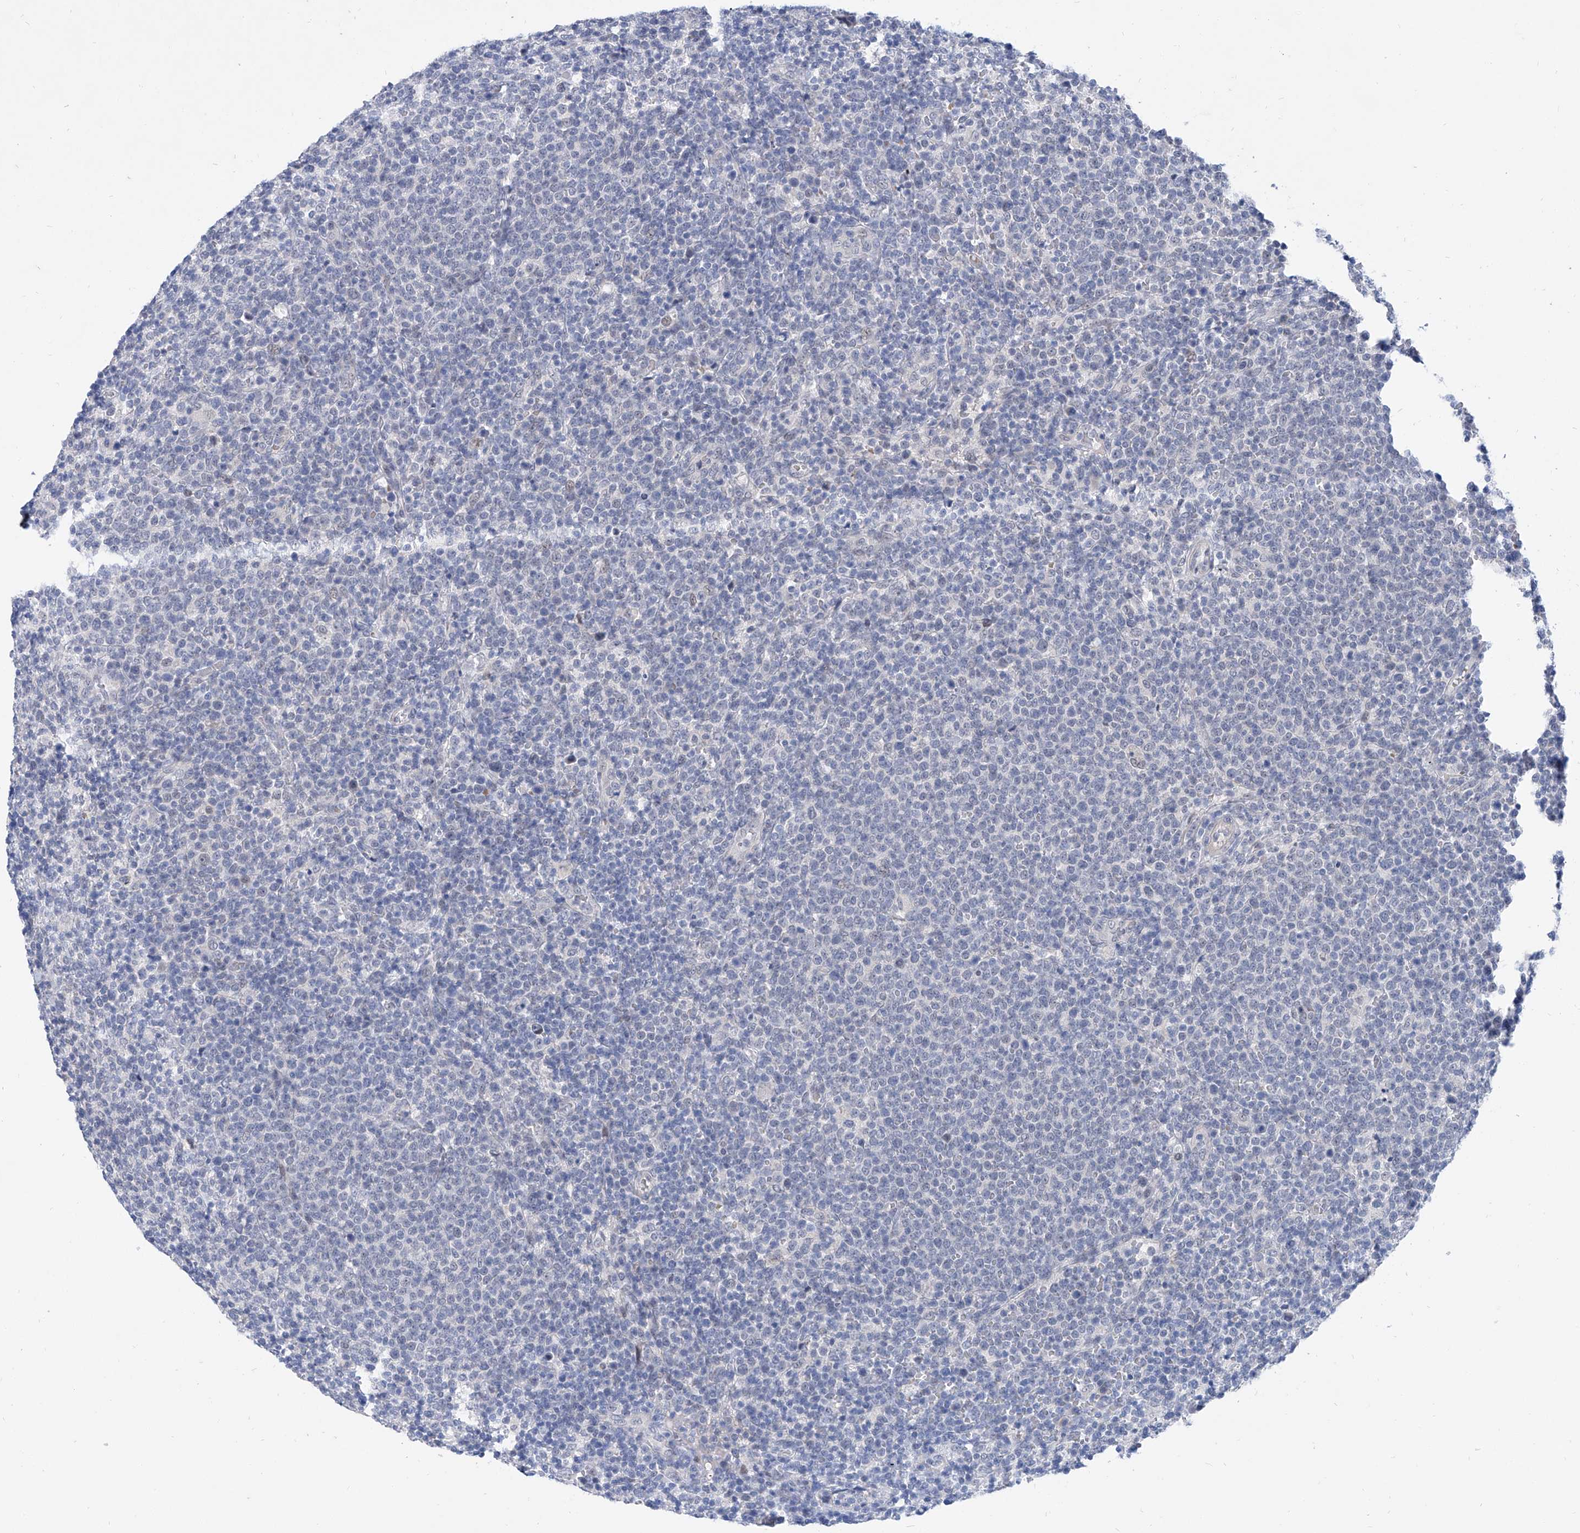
{"staining": {"intensity": "negative", "quantity": "none", "location": "none"}, "tissue": "lymphoma", "cell_type": "Tumor cells", "image_type": "cancer", "snomed": [{"axis": "morphology", "description": "Malignant lymphoma, non-Hodgkin's type, High grade"}, {"axis": "topography", "description": "Lymph node"}], "caption": "Micrograph shows no significant protein positivity in tumor cells of high-grade malignant lymphoma, non-Hodgkin's type.", "gene": "BPTF", "patient": {"sex": "male", "age": 61}}